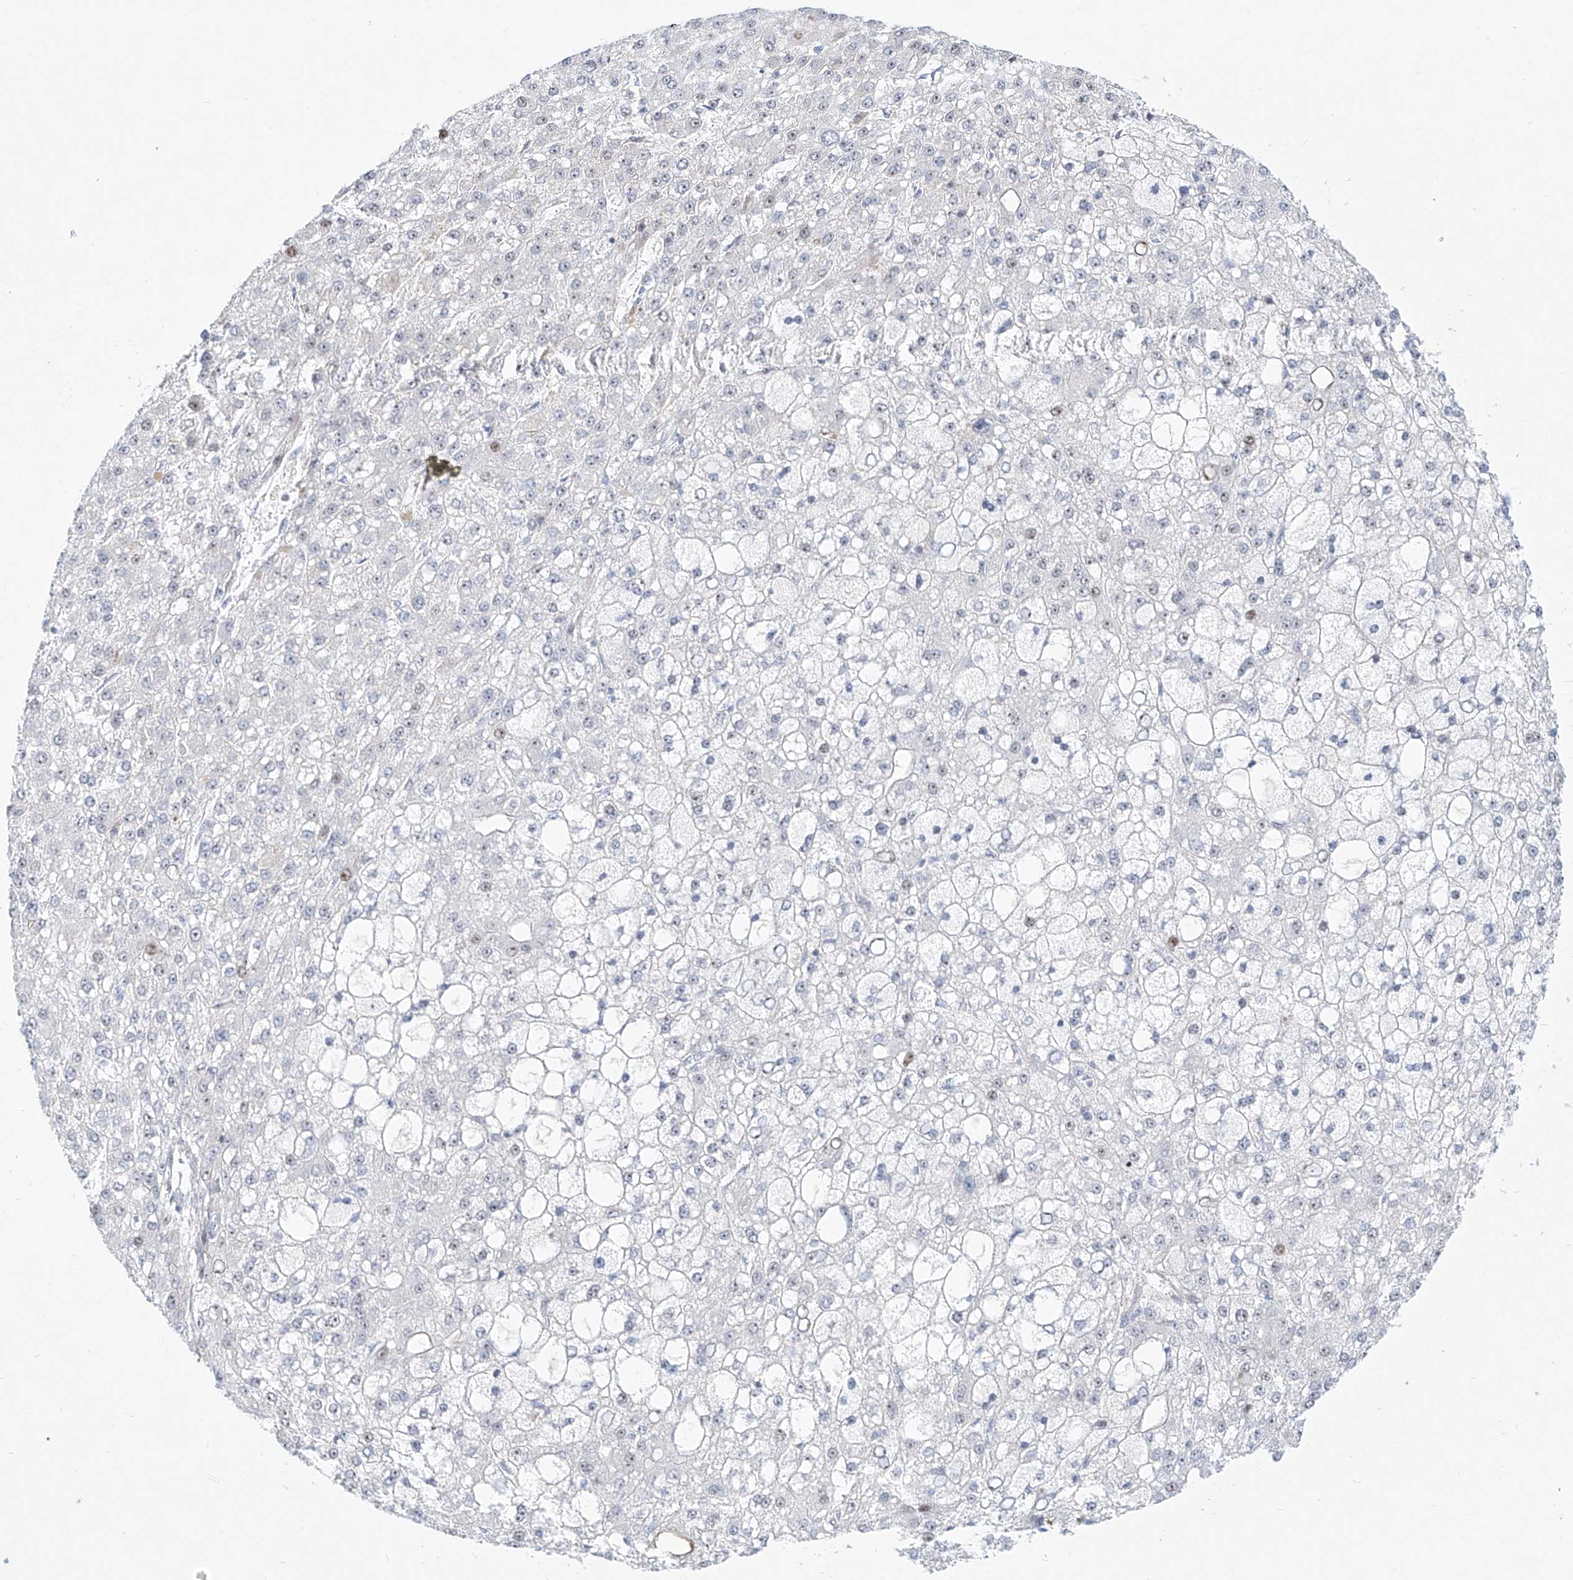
{"staining": {"intensity": "negative", "quantity": "none", "location": "none"}, "tissue": "liver cancer", "cell_type": "Tumor cells", "image_type": "cancer", "snomed": [{"axis": "morphology", "description": "Carcinoma, Hepatocellular, NOS"}, {"axis": "topography", "description": "Liver"}], "caption": "IHC of human liver cancer reveals no expression in tumor cells.", "gene": "SNU13", "patient": {"sex": "male", "age": 67}}